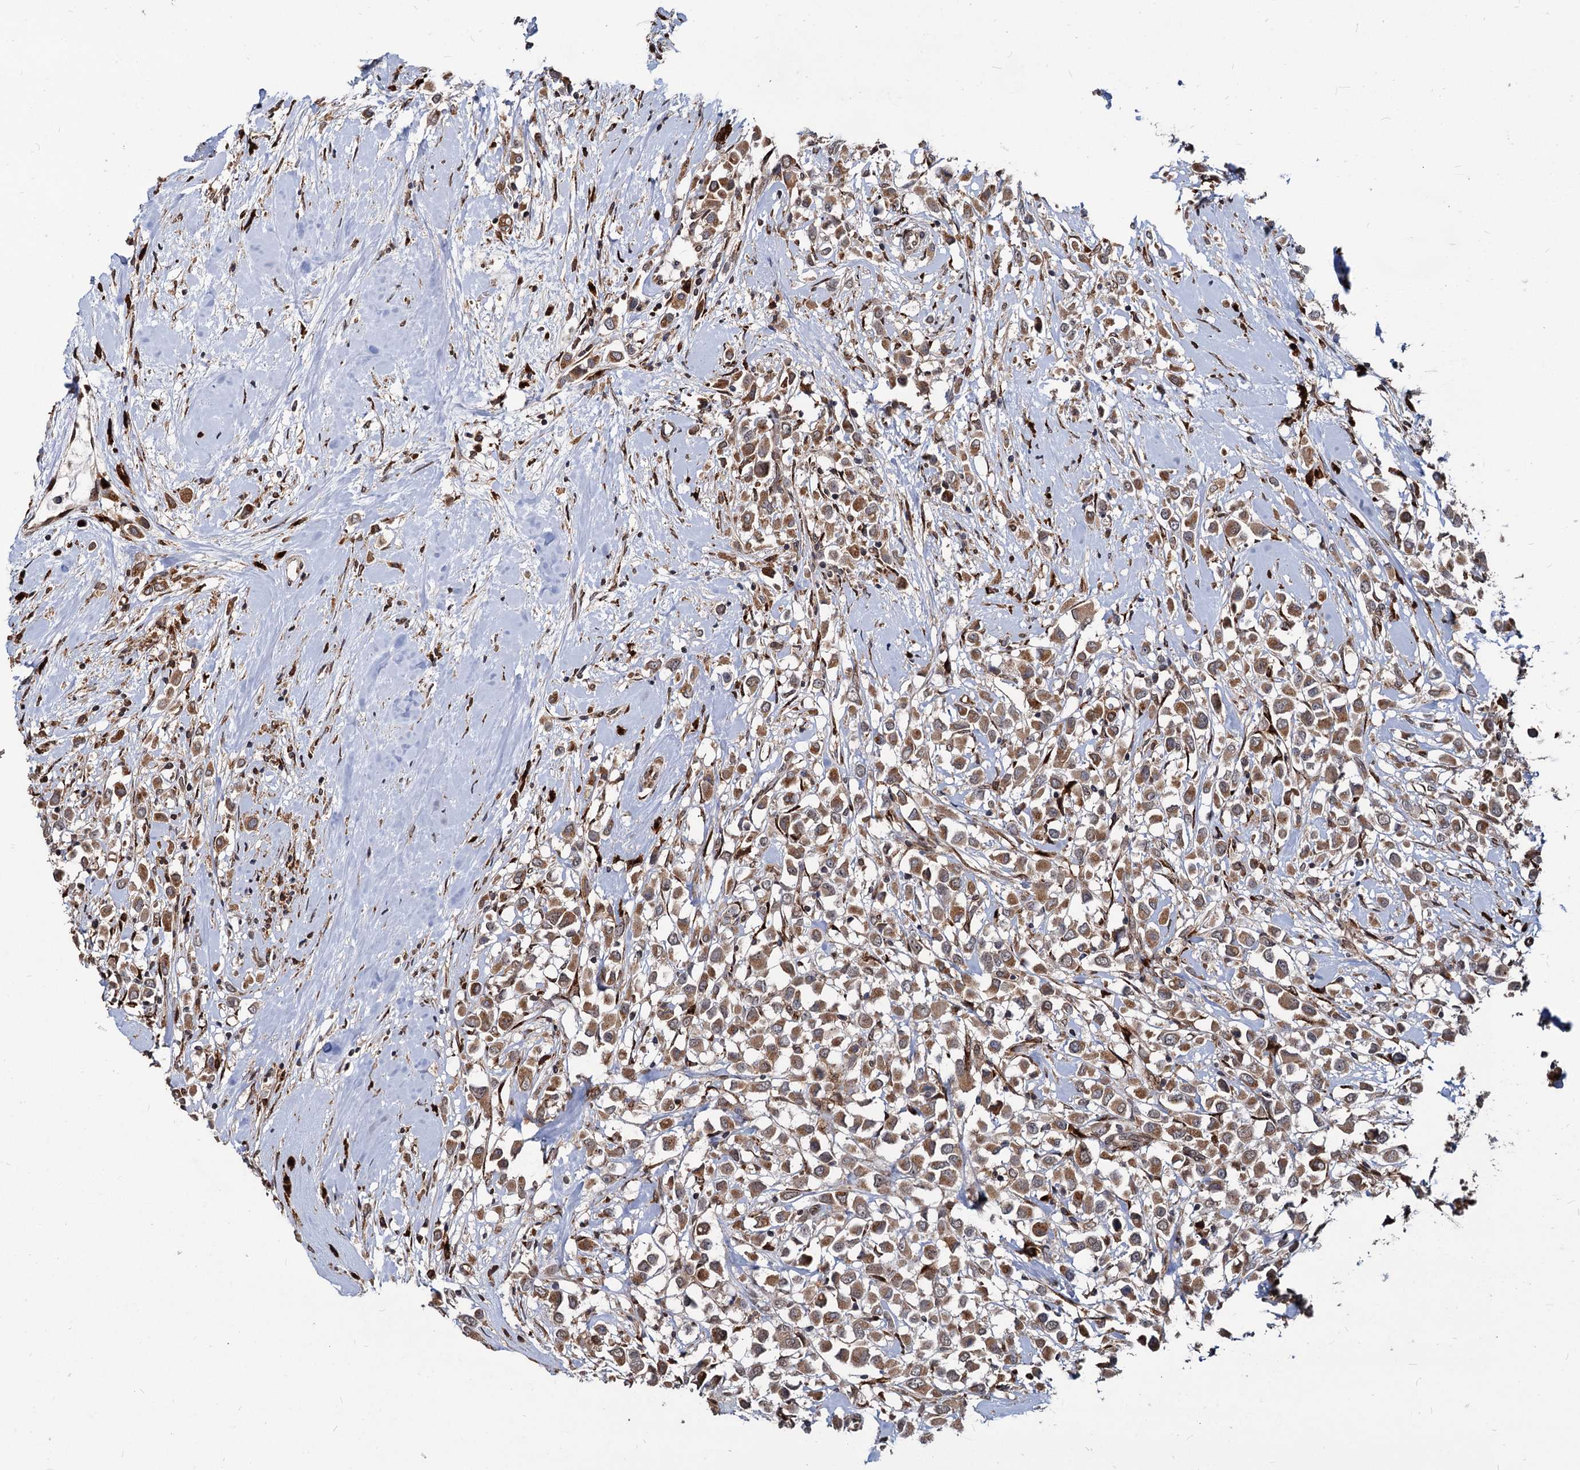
{"staining": {"intensity": "strong", "quantity": "25%-75%", "location": "cytoplasmic/membranous"}, "tissue": "breast cancer", "cell_type": "Tumor cells", "image_type": "cancer", "snomed": [{"axis": "morphology", "description": "Duct carcinoma"}, {"axis": "topography", "description": "Breast"}], "caption": "This histopathology image exhibits immunohistochemistry staining of intraductal carcinoma (breast), with high strong cytoplasmic/membranous positivity in about 25%-75% of tumor cells.", "gene": "SAAL1", "patient": {"sex": "female", "age": 87}}